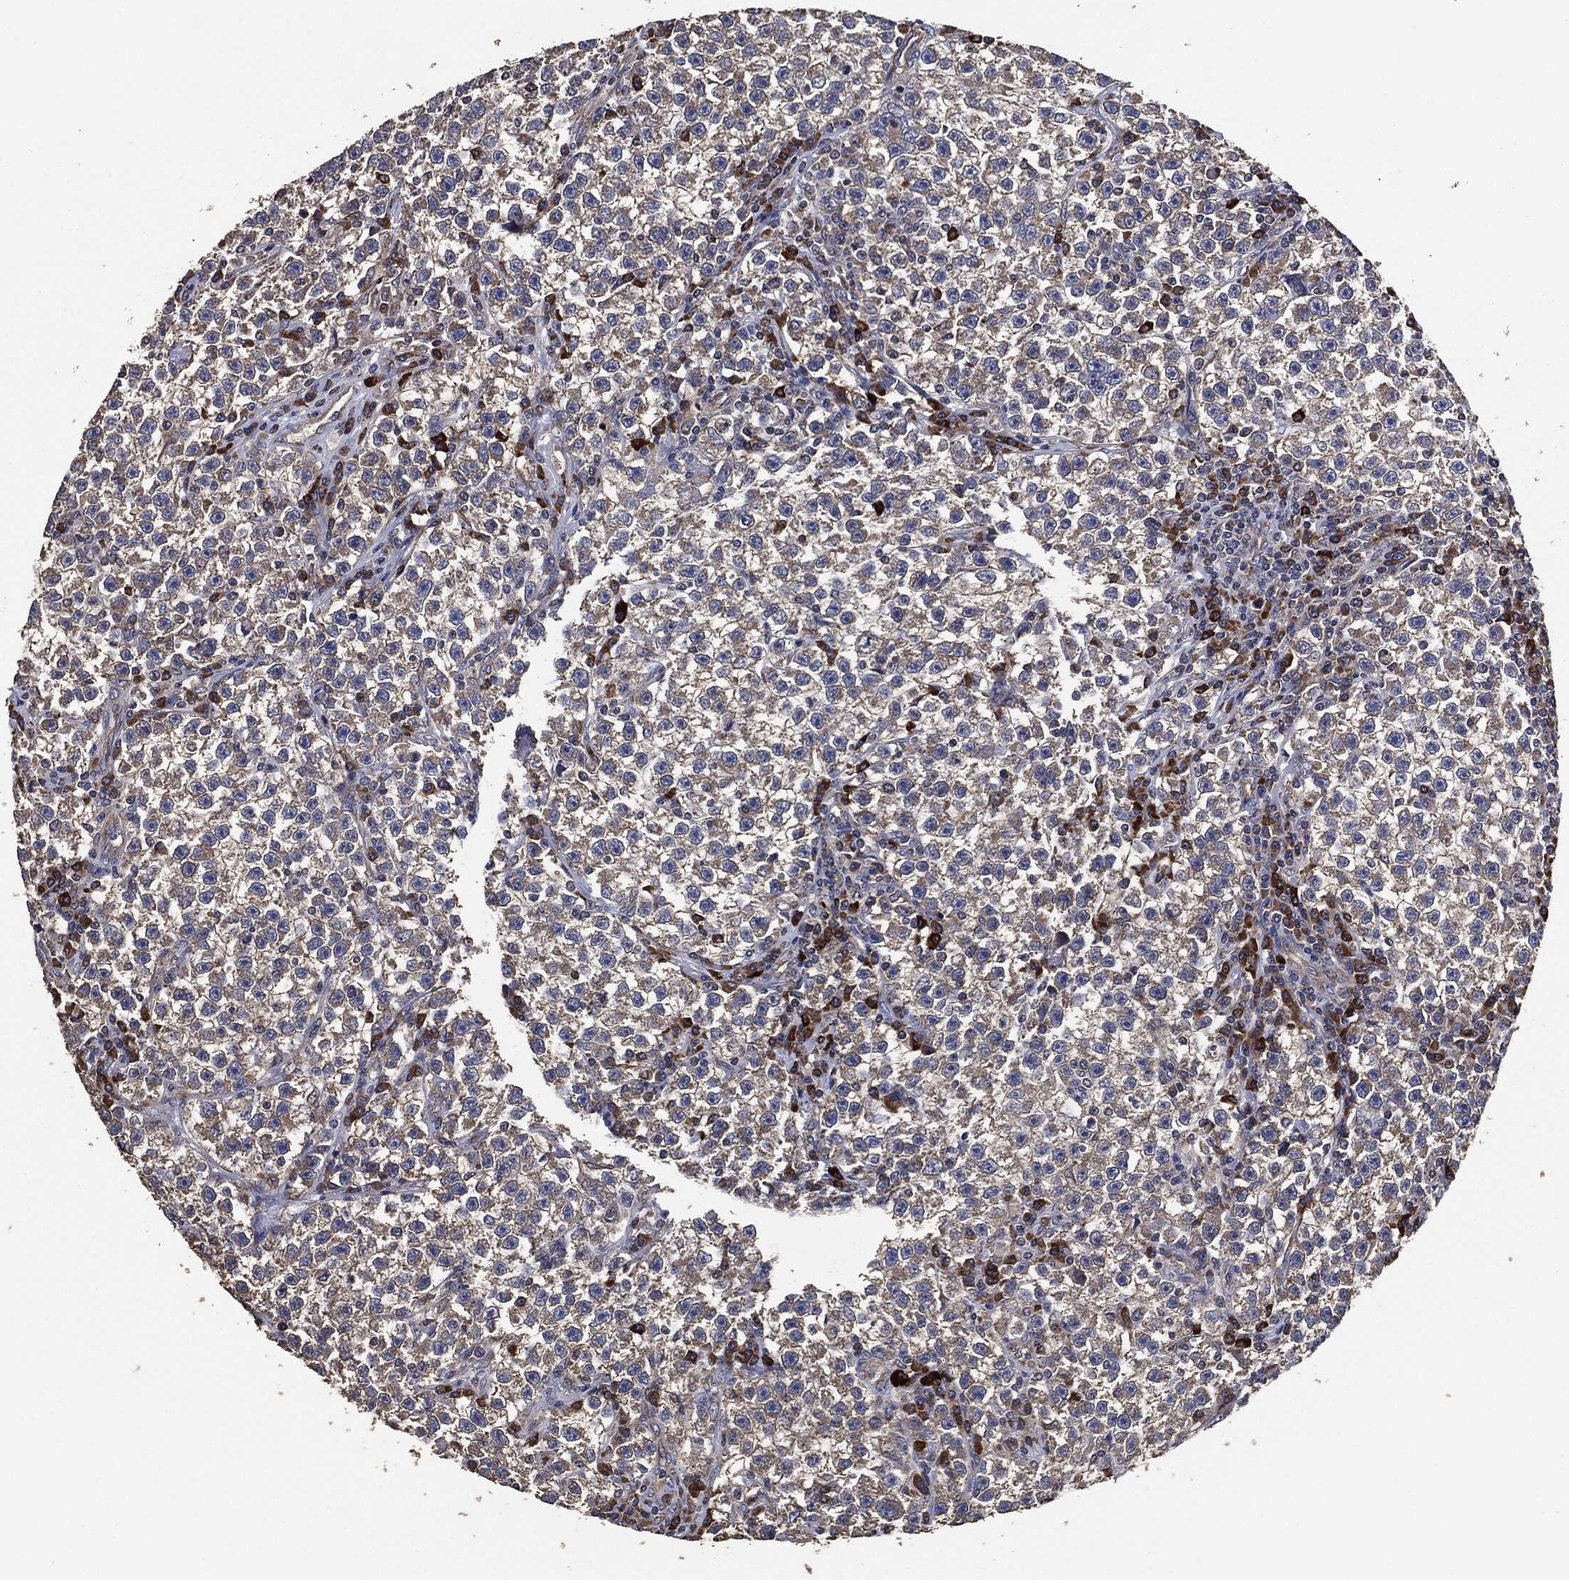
{"staining": {"intensity": "weak", "quantity": "25%-75%", "location": "cytoplasmic/membranous"}, "tissue": "testis cancer", "cell_type": "Tumor cells", "image_type": "cancer", "snomed": [{"axis": "morphology", "description": "Seminoma, NOS"}, {"axis": "topography", "description": "Testis"}], "caption": "Immunohistochemical staining of testis cancer (seminoma) reveals weak cytoplasmic/membranous protein positivity in approximately 25%-75% of tumor cells.", "gene": "STK3", "patient": {"sex": "male", "age": 22}}